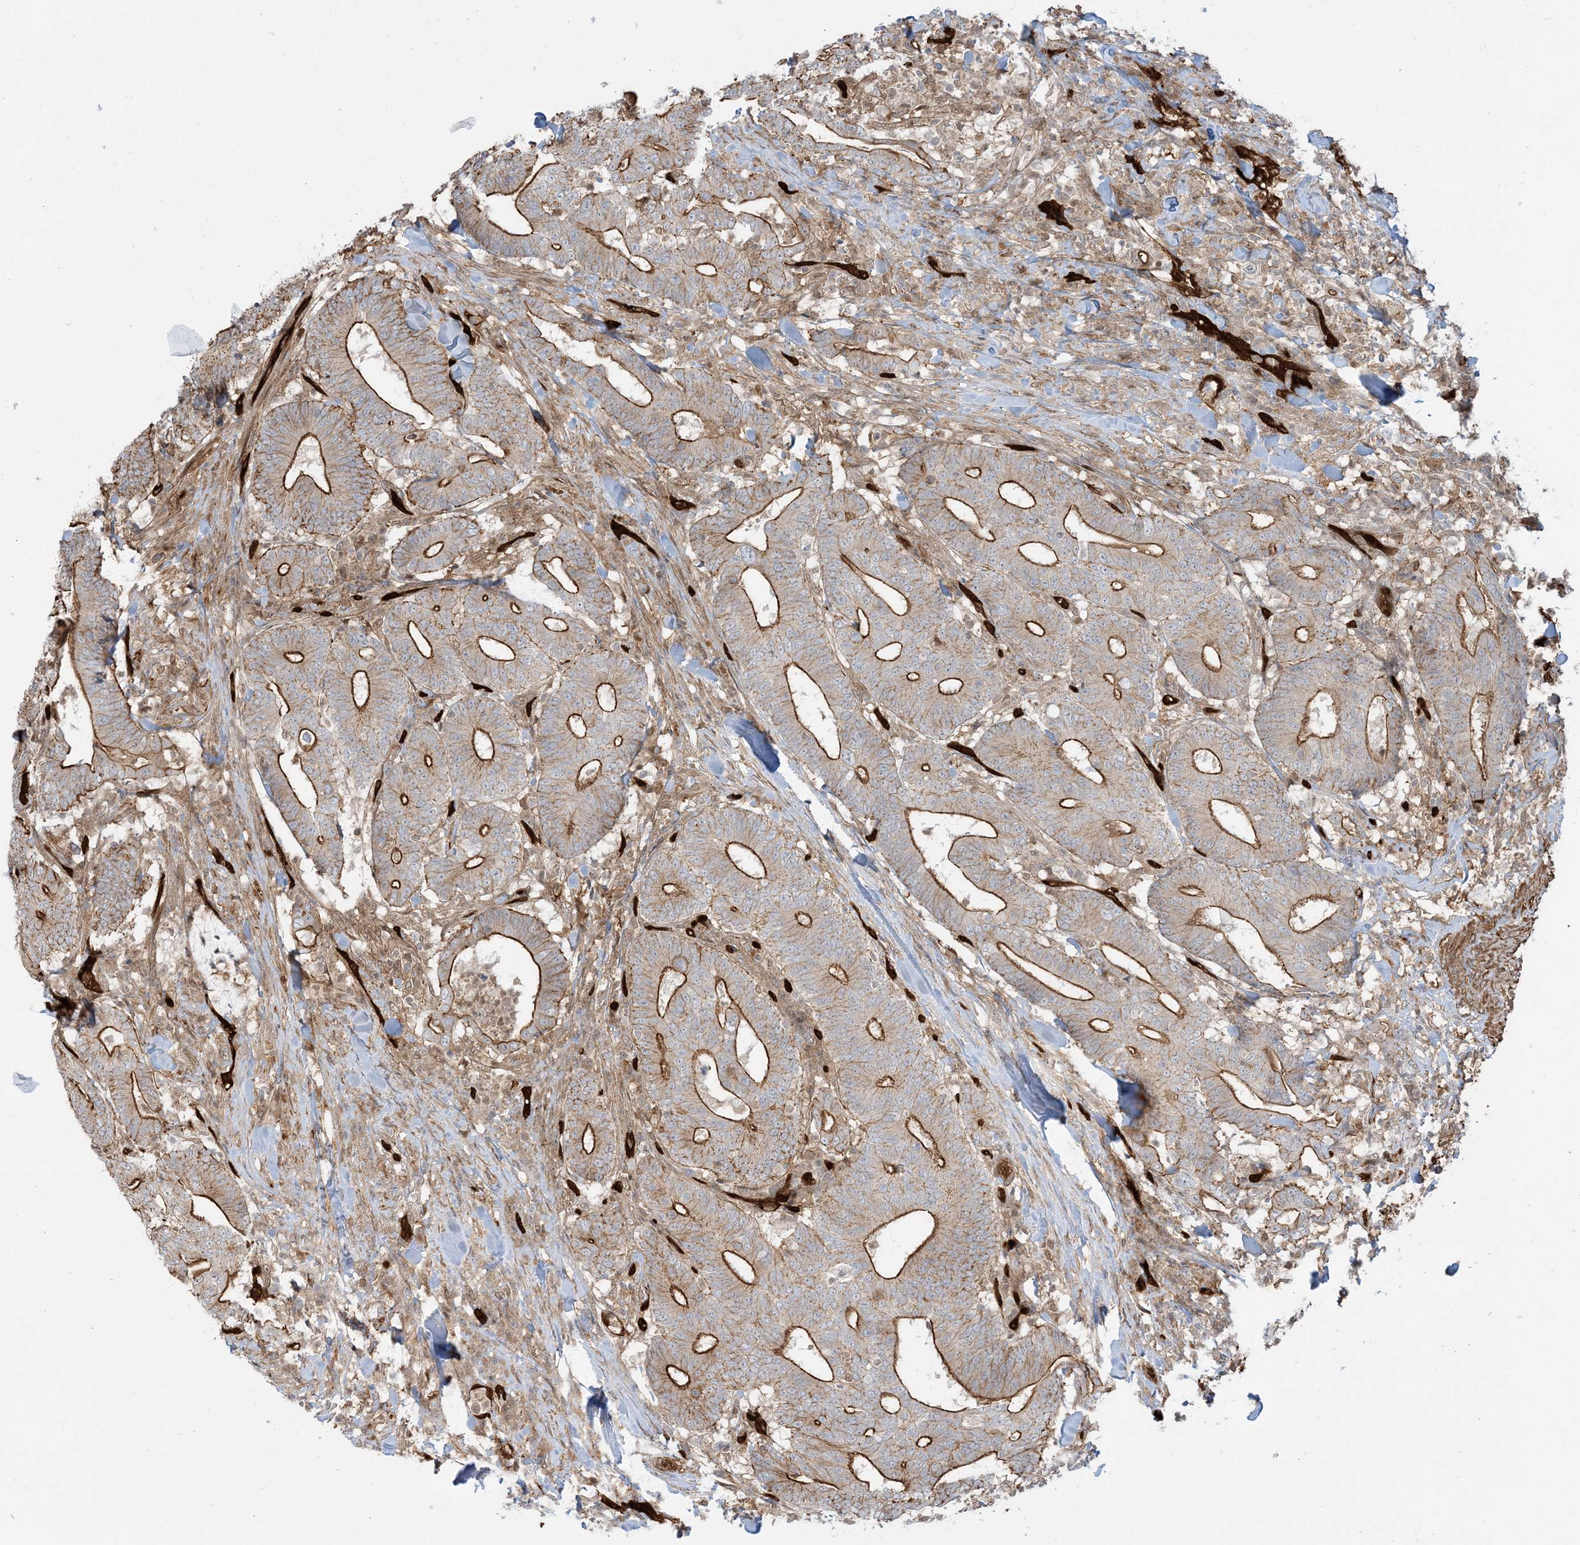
{"staining": {"intensity": "strong", "quantity": ">75%", "location": "cytoplasmic/membranous"}, "tissue": "colorectal cancer", "cell_type": "Tumor cells", "image_type": "cancer", "snomed": [{"axis": "morphology", "description": "Adenocarcinoma, NOS"}, {"axis": "topography", "description": "Colon"}], "caption": "This image shows immunohistochemistry staining of human colorectal cancer, with high strong cytoplasmic/membranous positivity in about >75% of tumor cells.", "gene": "PPM1F", "patient": {"sex": "female", "age": 66}}